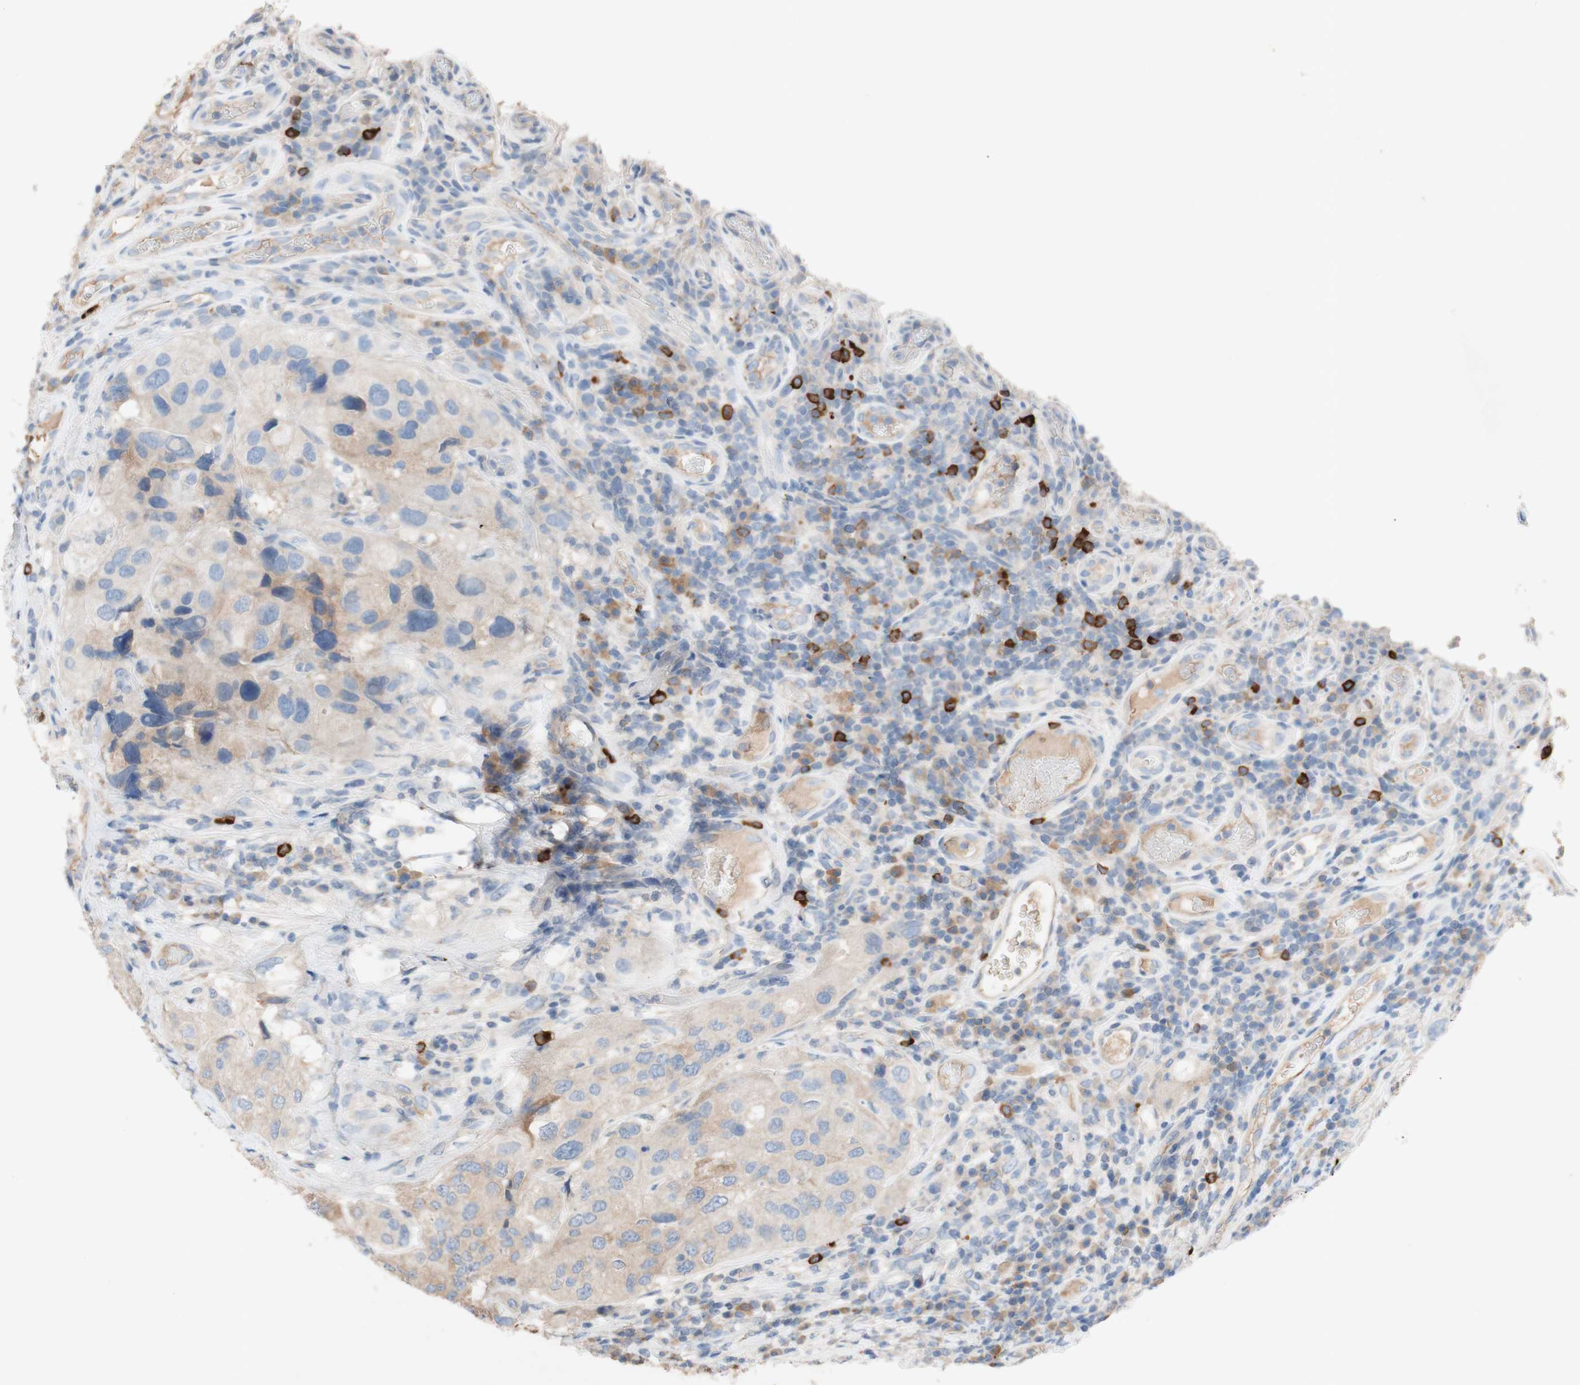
{"staining": {"intensity": "weak", "quantity": ">75%", "location": "cytoplasmic/membranous"}, "tissue": "urothelial cancer", "cell_type": "Tumor cells", "image_type": "cancer", "snomed": [{"axis": "morphology", "description": "Urothelial carcinoma, High grade"}, {"axis": "topography", "description": "Urinary bladder"}], "caption": "Immunohistochemical staining of urothelial carcinoma (high-grade) reveals low levels of weak cytoplasmic/membranous expression in approximately >75% of tumor cells.", "gene": "PACSIN1", "patient": {"sex": "female", "age": 64}}